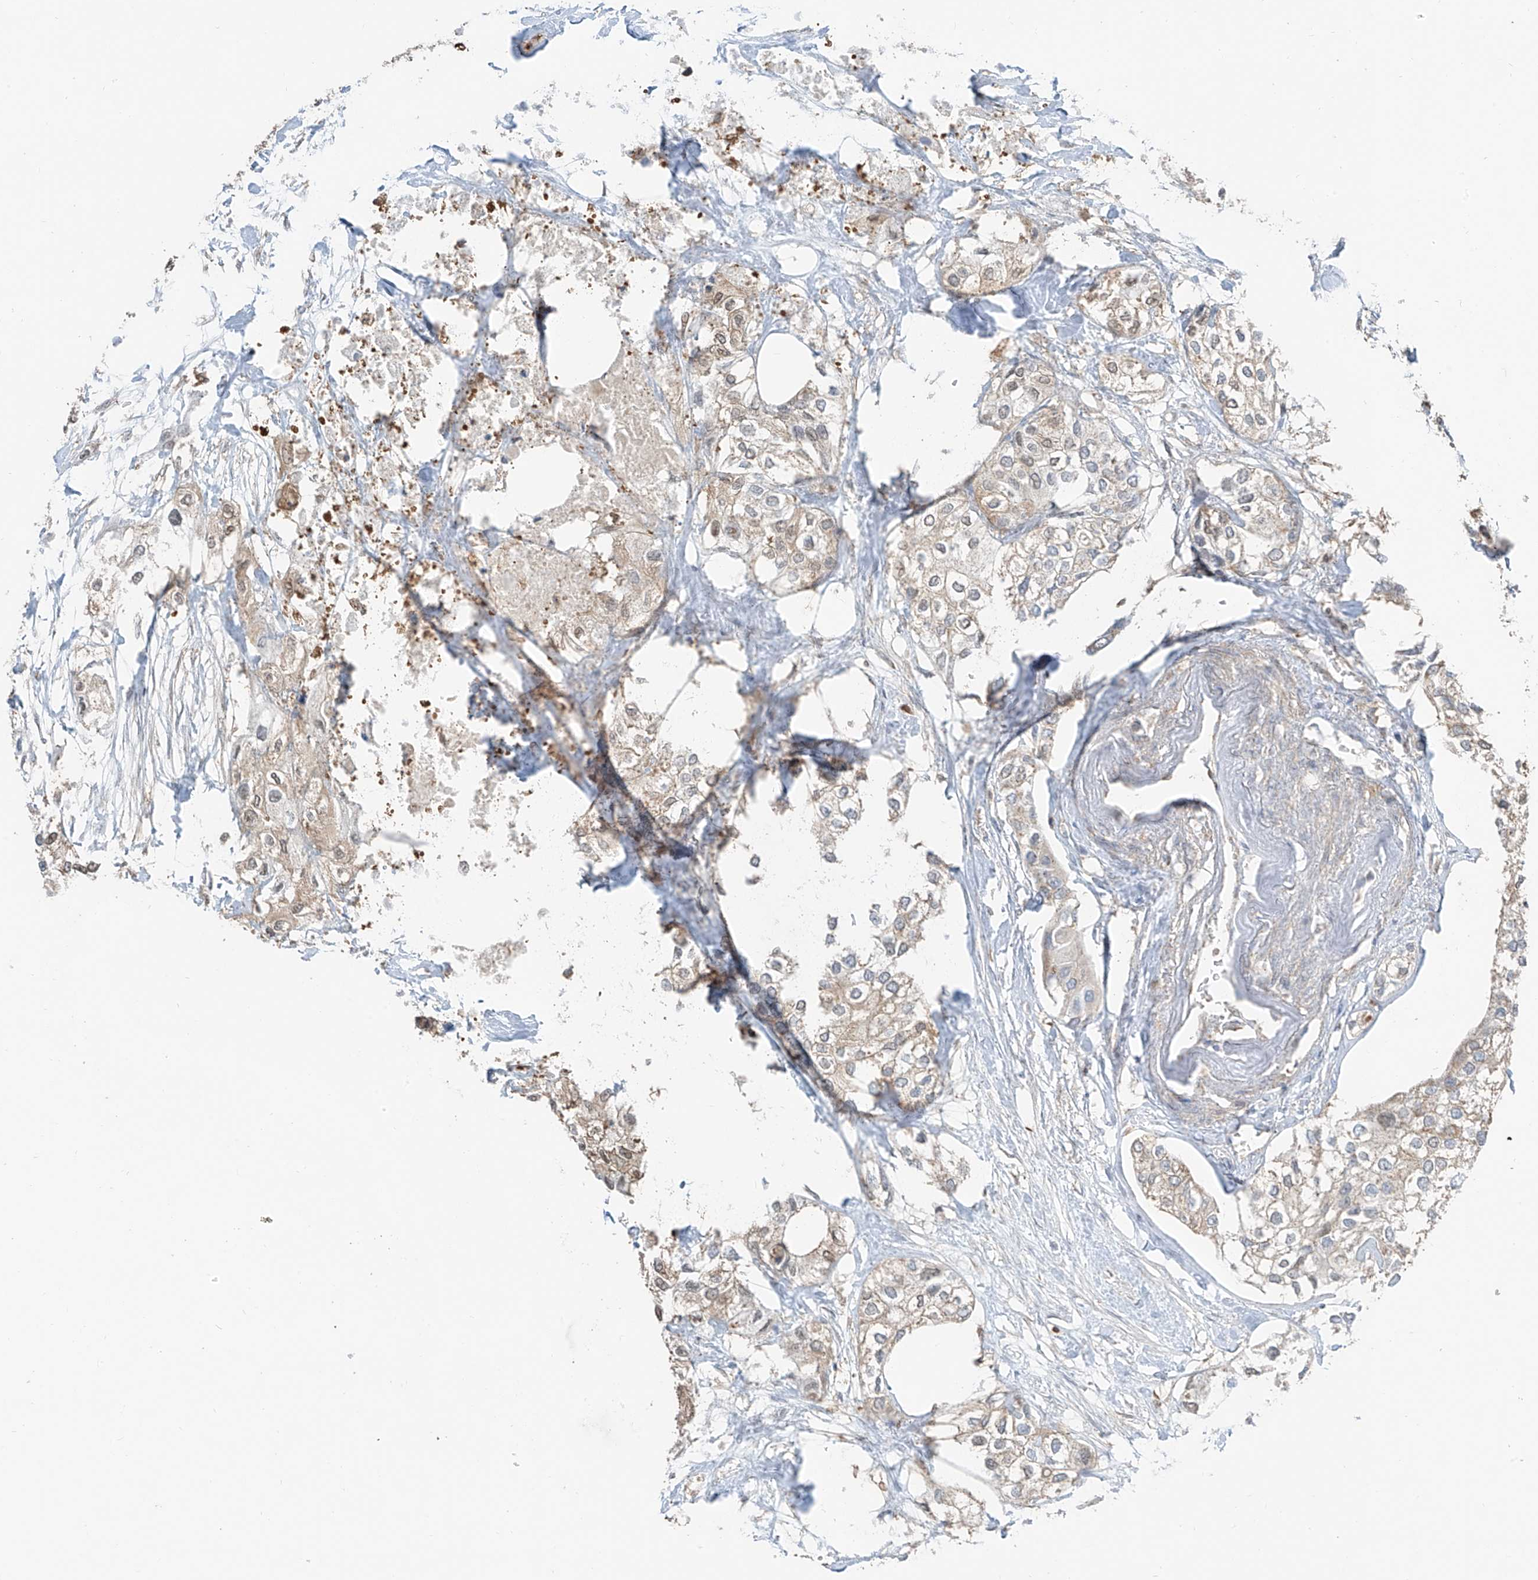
{"staining": {"intensity": "weak", "quantity": "<25%", "location": "cytoplasmic/membranous"}, "tissue": "urothelial cancer", "cell_type": "Tumor cells", "image_type": "cancer", "snomed": [{"axis": "morphology", "description": "Urothelial carcinoma, High grade"}, {"axis": "topography", "description": "Urinary bladder"}], "caption": "IHC histopathology image of neoplastic tissue: human urothelial cancer stained with DAB (3,3'-diaminobenzidine) demonstrates no significant protein staining in tumor cells.", "gene": "ETHE1", "patient": {"sex": "male", "age": 64}}